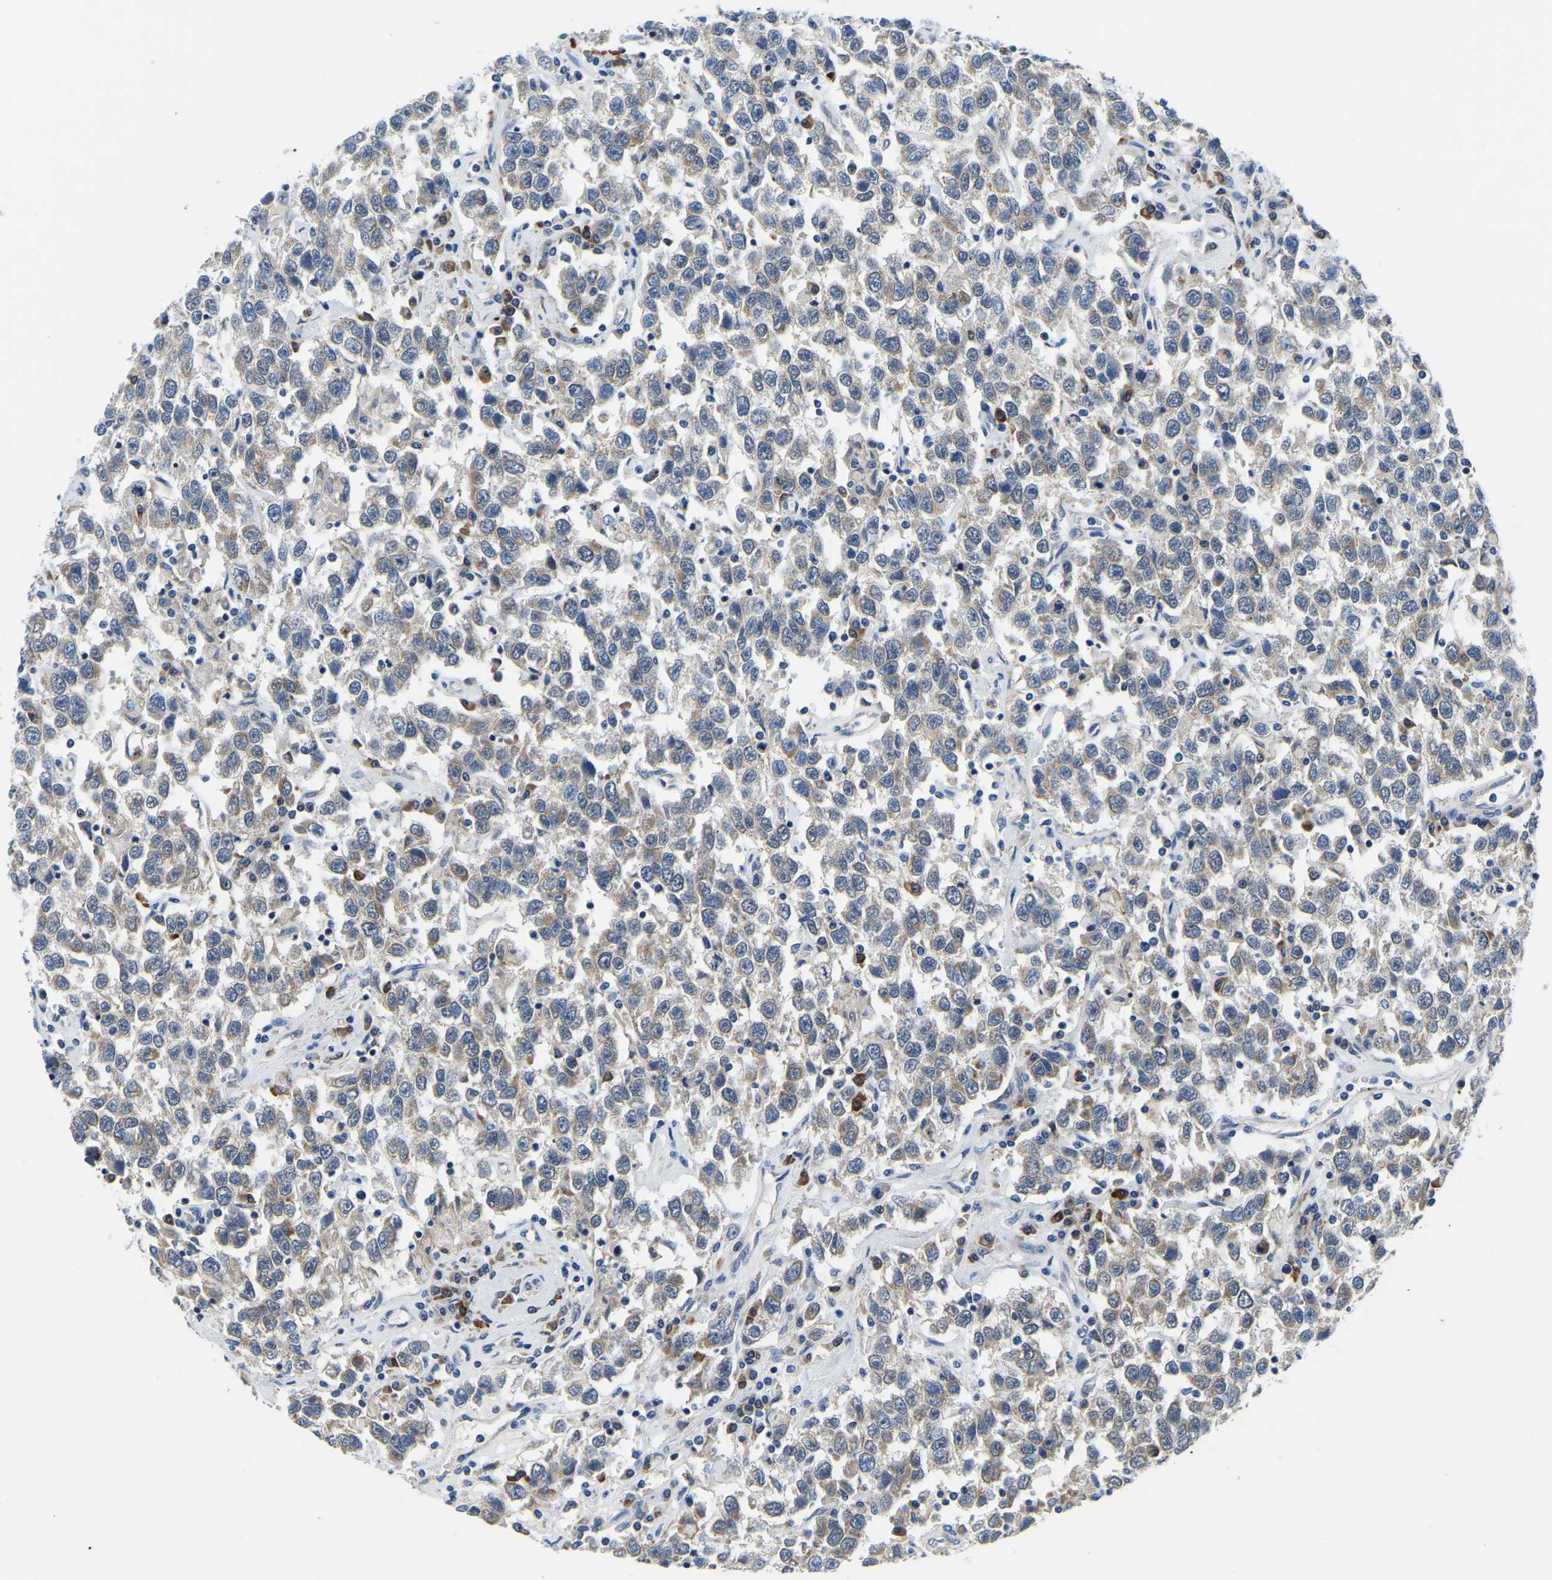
{"staining": {"intensity": "weak", "quantity": "25%-75%", "location": "cytoplasmic/membranous"}, "tissue": "testis cancer", "cell_type": "Tumor cells", "image_type": "cancer", "snomed": [{"axis": "morphology", "description": "Seminoma, NOS"}, {"axis": "topography", "description": "Testis"}], "caption": "Immunohistochemical staining of seminoma (testis) exhibits low levels of weak cytoplasmic/membranous positivity in about 25%-75% of tumor cells.", "gene": "LIAS", "patient": {"sex": "male", "age": 41}}